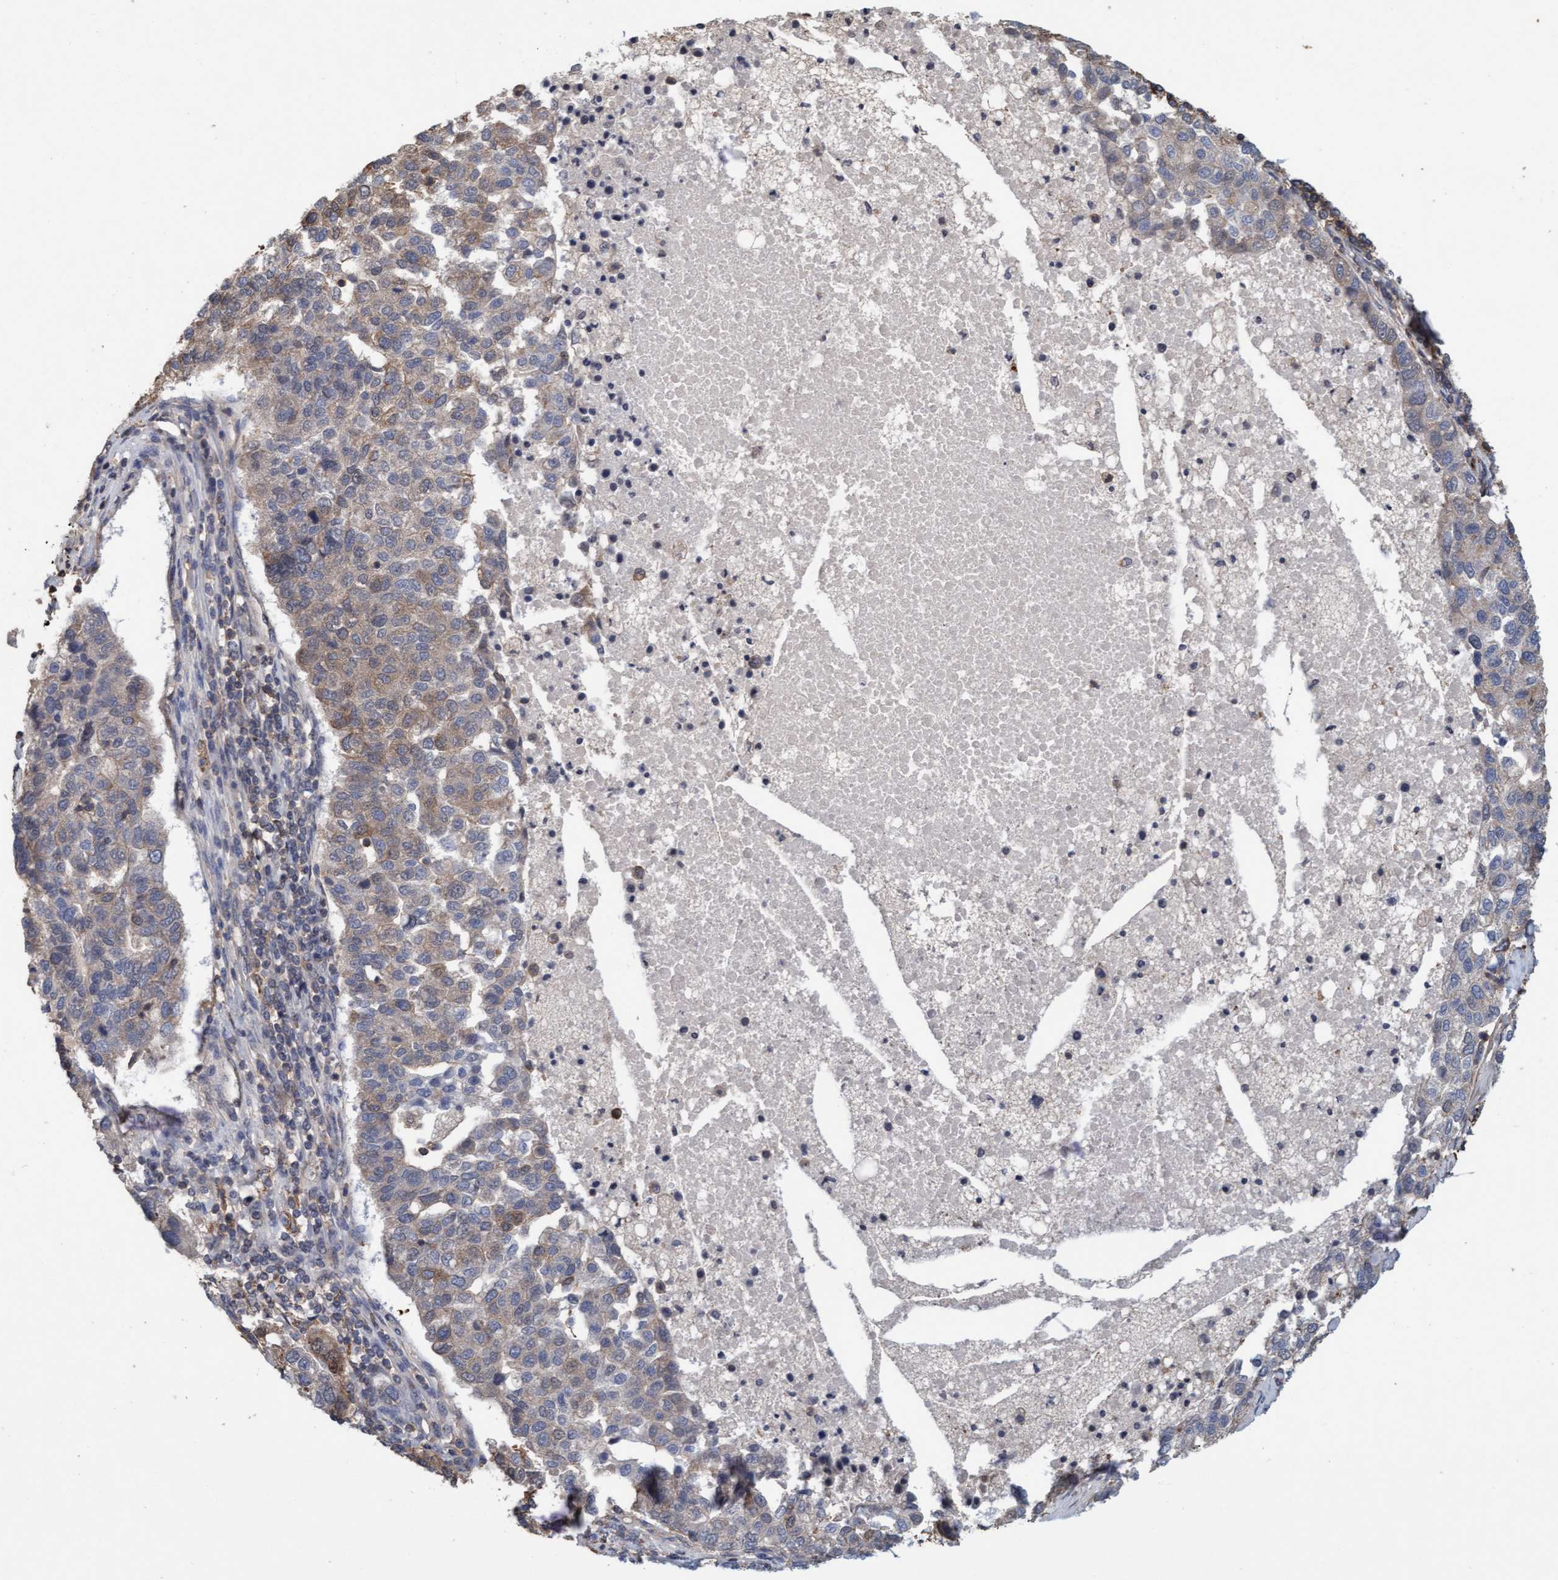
{"staining": {"intensity": "weak", "quantity": "25%-75%", "location": "cytoplasmic/membranous"}, "tissue": "pancreatic cancer", "cell_type": "Tumor cells", "image_type": "cancer", "snomed": [{"axis": "morphology", "description": "Adenocarcinoma, NOS"}, {"axis": "topography", "description": "Pancreas"}], "caption": "The immunohistochemical stain shows weak cytoplasmic/membranous expression in tumor cells of pancreatic cancer tissue. Immunohistochemistry stains the protein in brown and the nuclei are stained blue.", "gene": "FXR2", "patient": {"sex": "female", "age": 61}}